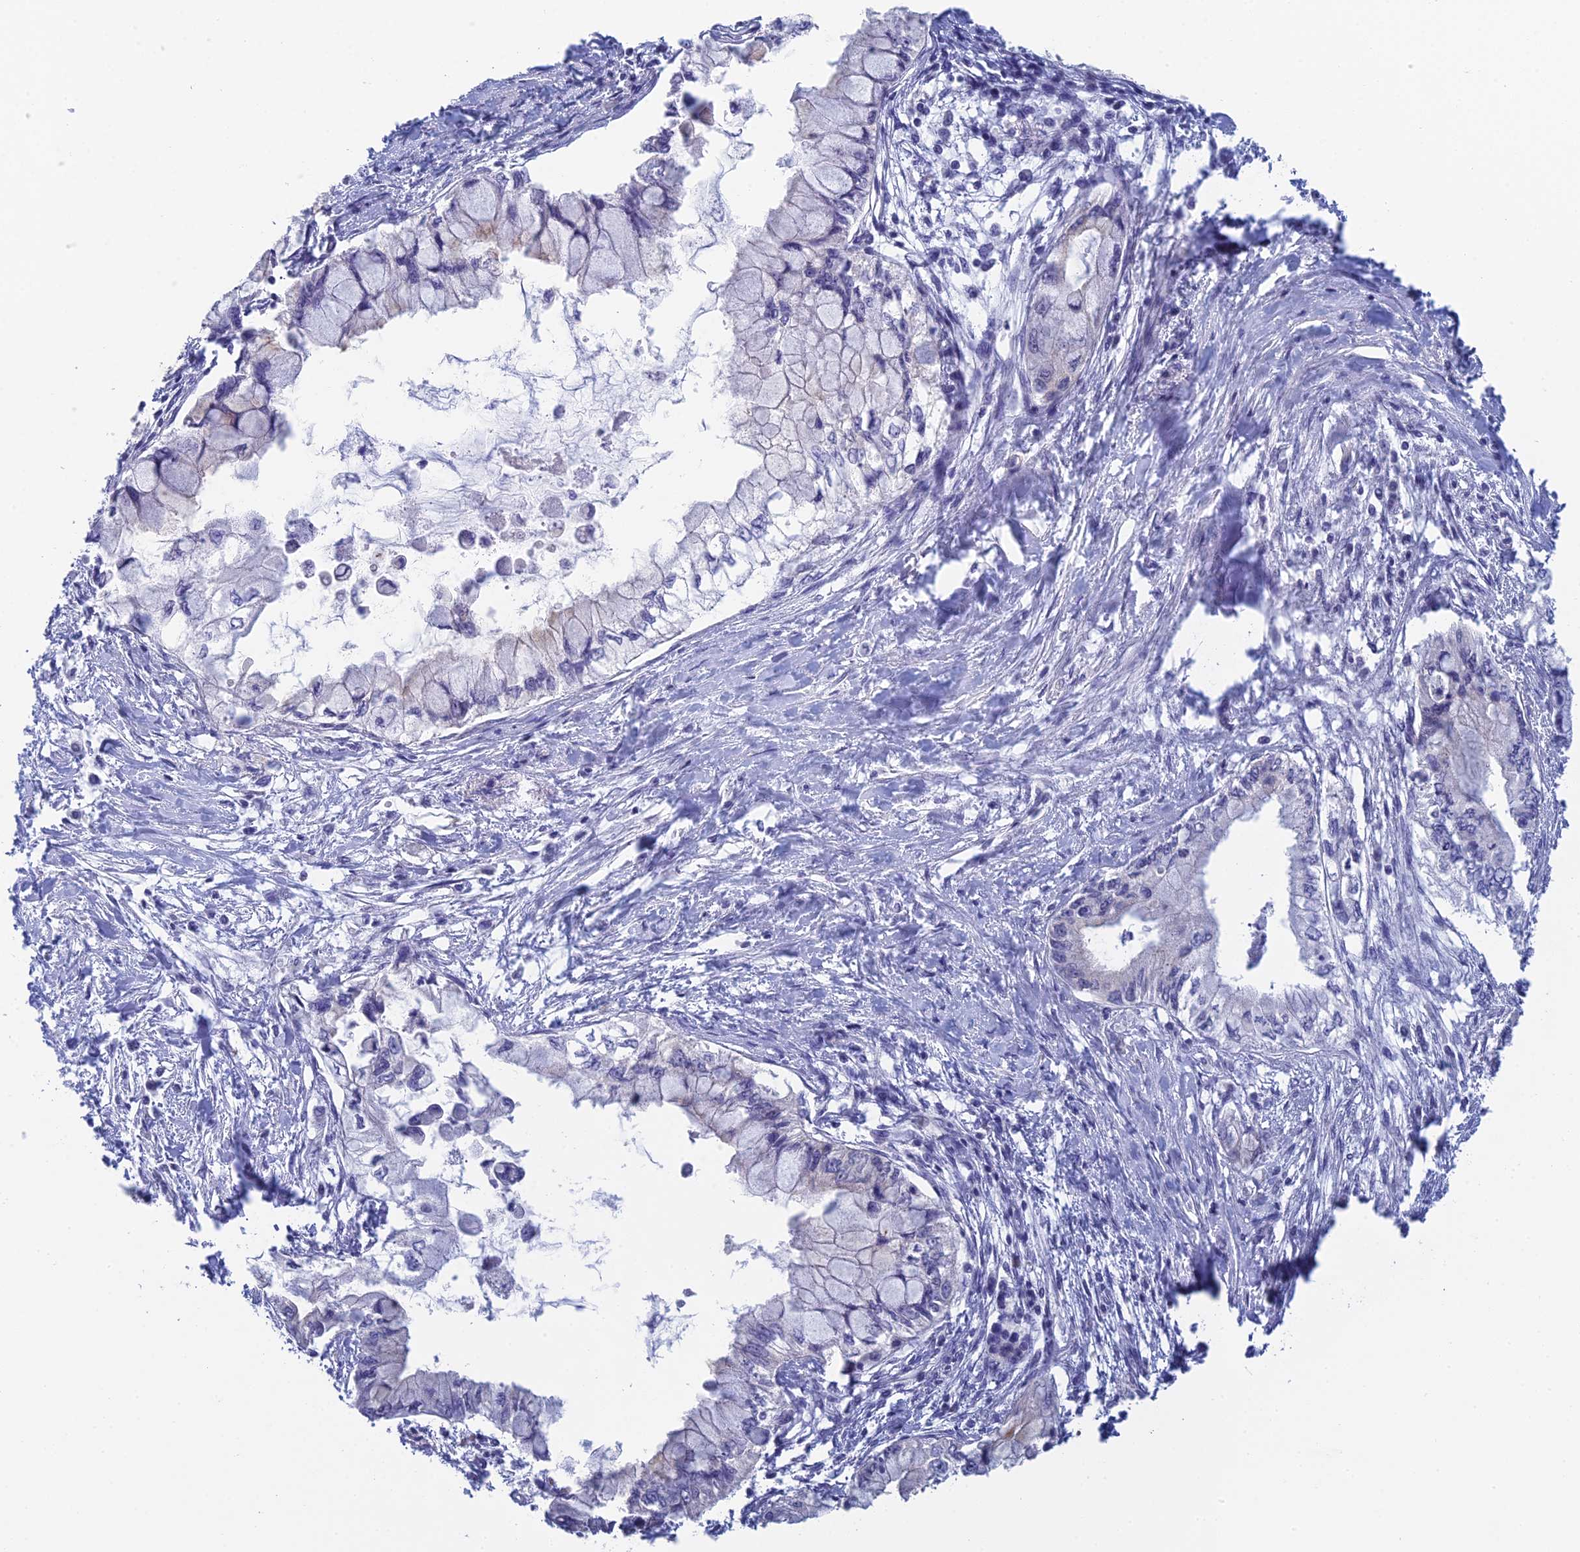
{"staining": {"intensity": "negative", "quantity": "none", "location": "none"}, "tissue": "pancreatic cancer", "cell_type": "Tumor cells", "image_type": "cancer", "snomed": [{"axis": "morphology", "description": "Adenocarcinoma, NOS"}, {"axis": "topography", "description": "Pancreas"}], "caption": "A photomicrograph of pancreatic adenocarcinoma stained for a protein shows no brown staining in tumor cells.", "gene": "GIPC1", "patient": {"sex": "male", "age": 48}}